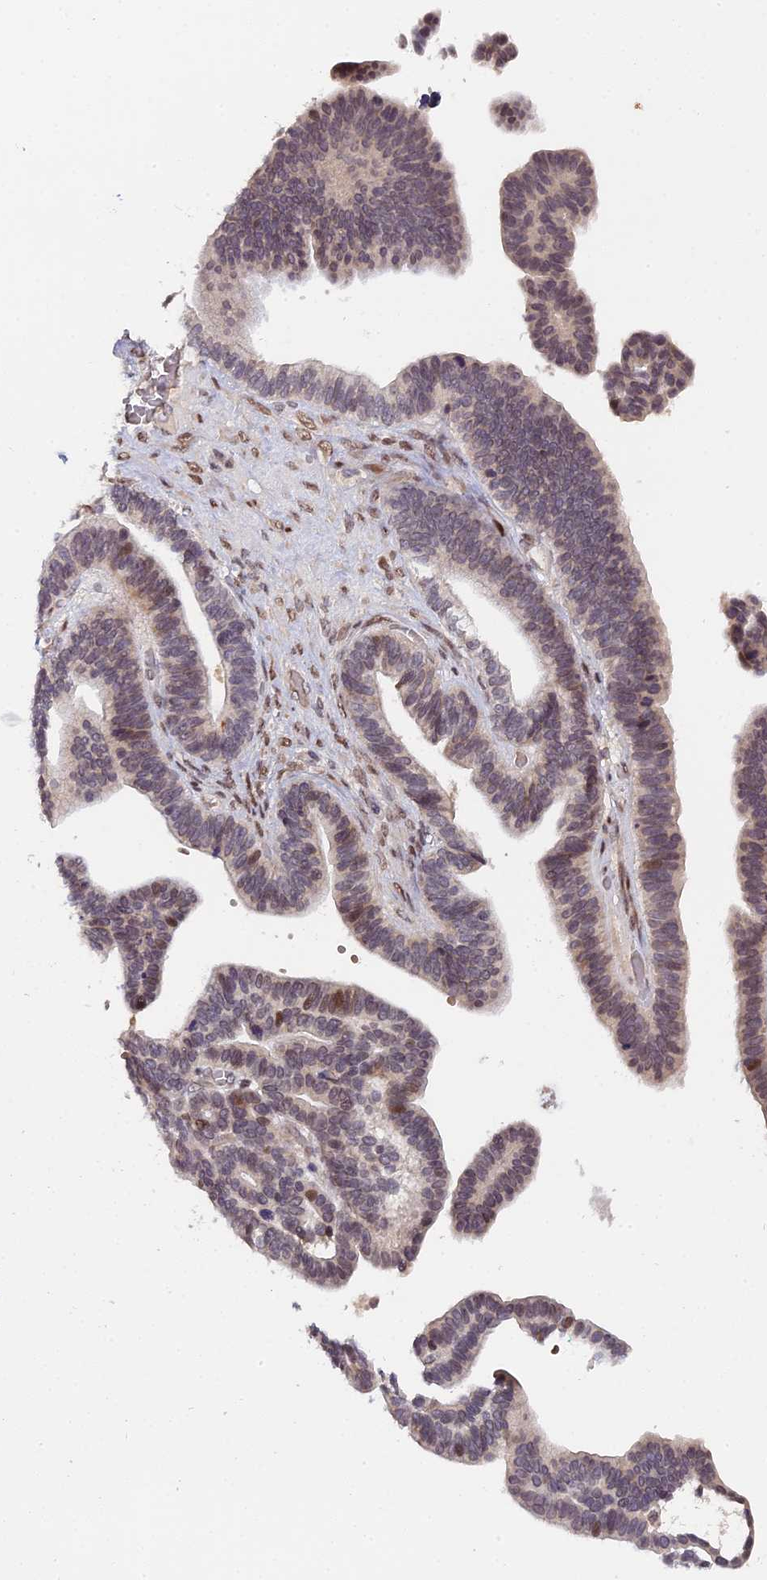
{"staining": {"intensity": "moderate", "quantity": "25%-75%", "location": "nuclear"}, "tissue": "ovarian cancer", "cell_type": "Tumor cells", "image_type": "cancer", "snomed": [{"axis": "morphology", "description": "Cystadenocarcinoma, serous, NOS"}, {"axis": "topography", "description": "Ovary"}], "caption": "A brown stain labels moderate nuclear staining of a protein in human ovarian cancer tumor cells. (DAB (3,3'-diaminobenzidine) IHC, brown staining for protein, blue staining for nuclei).", "gene": "PYGO1", "patient": {"sex": "female", "age": 56}}